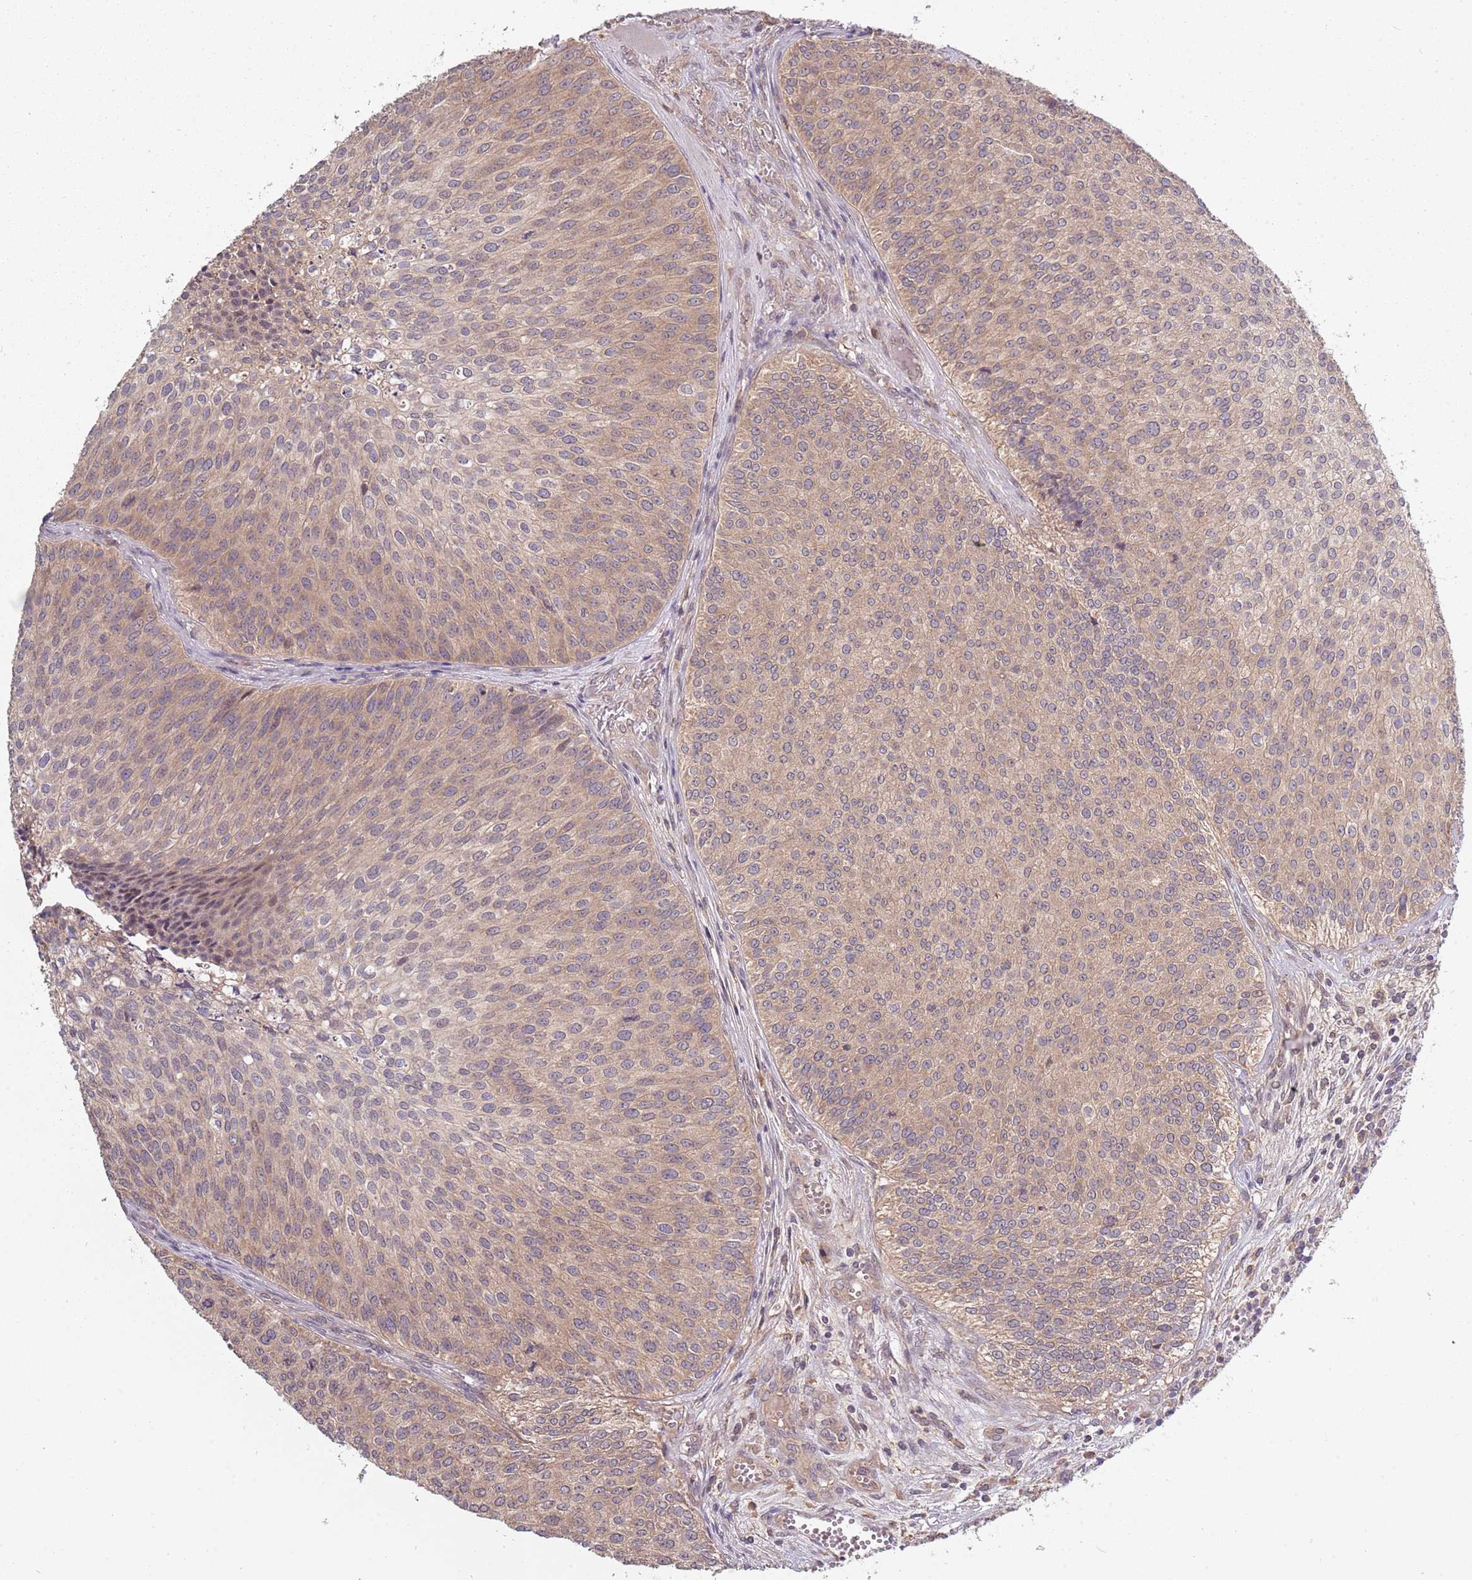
{"staining": {"intensity": "weak", "quantity": "25%-75%", "location": "cytoplasmic/membranous"}, "tissue": "urothelial cancer", "cell_type": "Tumor cells", "image_type": "cancer", "snomed": [{"axis": "morphology", "description": "Urothelial carcinoma, Low grade"}, {"axis": "topography", "description": "Urinary bladder"}], "caption": "Immunohistochemistry (IHC) image of urothelial carcinoma (low-grade) stained for a protein (brown), which reveals low levels of weak cytoplasmic/membranous expression in approximately 25%-75% of tumor cells.", "gene": "USP32", "patient": {"sex": "male", "age": 84}}